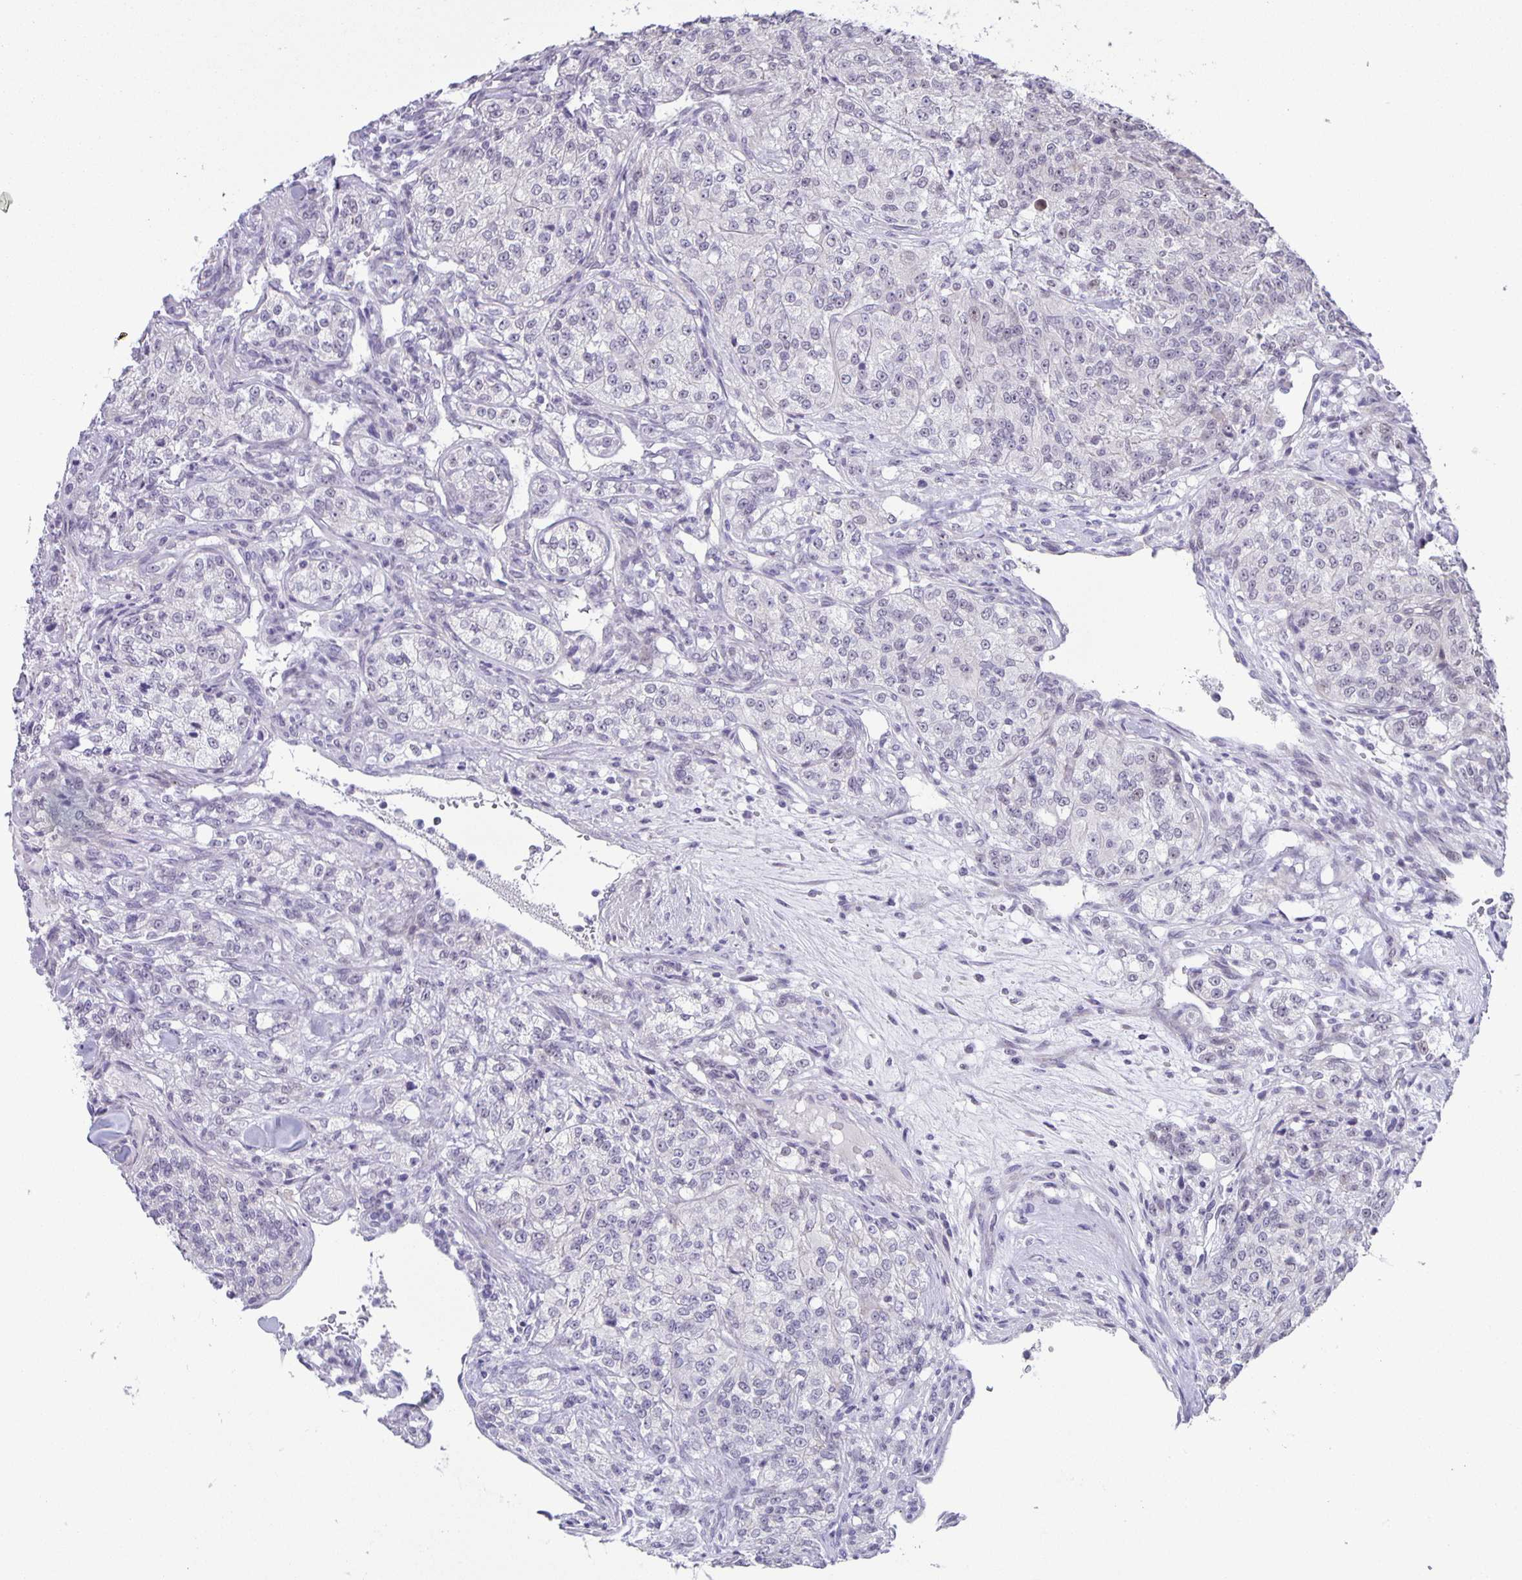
{"staining": {"intensity": "negative", "quantity": "none", "location": "none"}, "tissue": "renal cancer", "cell_type": "Tumor cells", "image_type": "cancer", "snomed": [{"axis": "morphology", "description": "Adenocarcinoma, NOS"}, {"axis": "topography", "description": "Kidney"}], "caption": "There is no significant staining in tumor cells of renal cancer.", "gene": "PHRF1", "patient": {"sex": "female", "age": 63}}